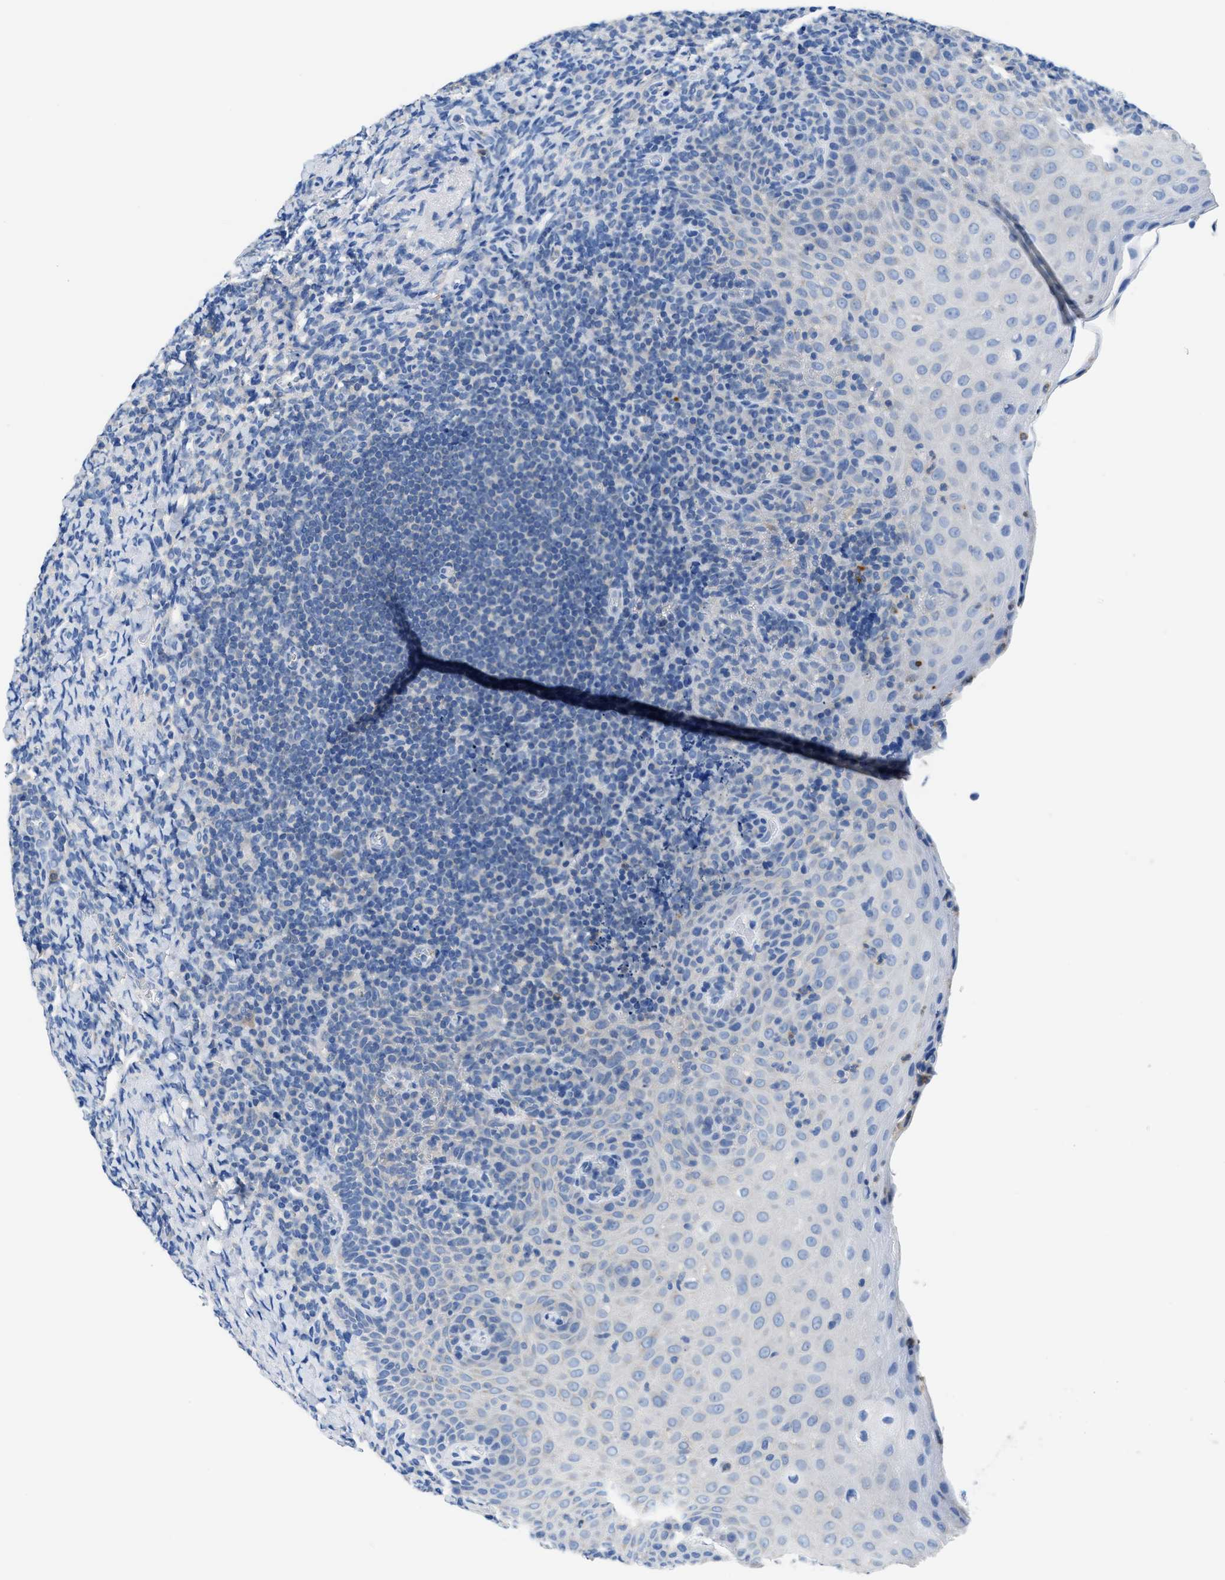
{"staining": {"intensity": "negative", "quantity": "none", "location": "none"}, "tissue": "tonsil", "cell_type": "Germinal center cells", "image_type": "normal", "snomed": [{"axis": "morphology", "description": "Normal tissue, NOS"}, {"axis": "topography", "description": "Tonsil"}], "caption": "Immunohistochemistry (IHC) of benign tonsil demonstrates no positivity in germinal center cells.", "gene": "NEB", "patient": {"sex": "male", "age": 37}}